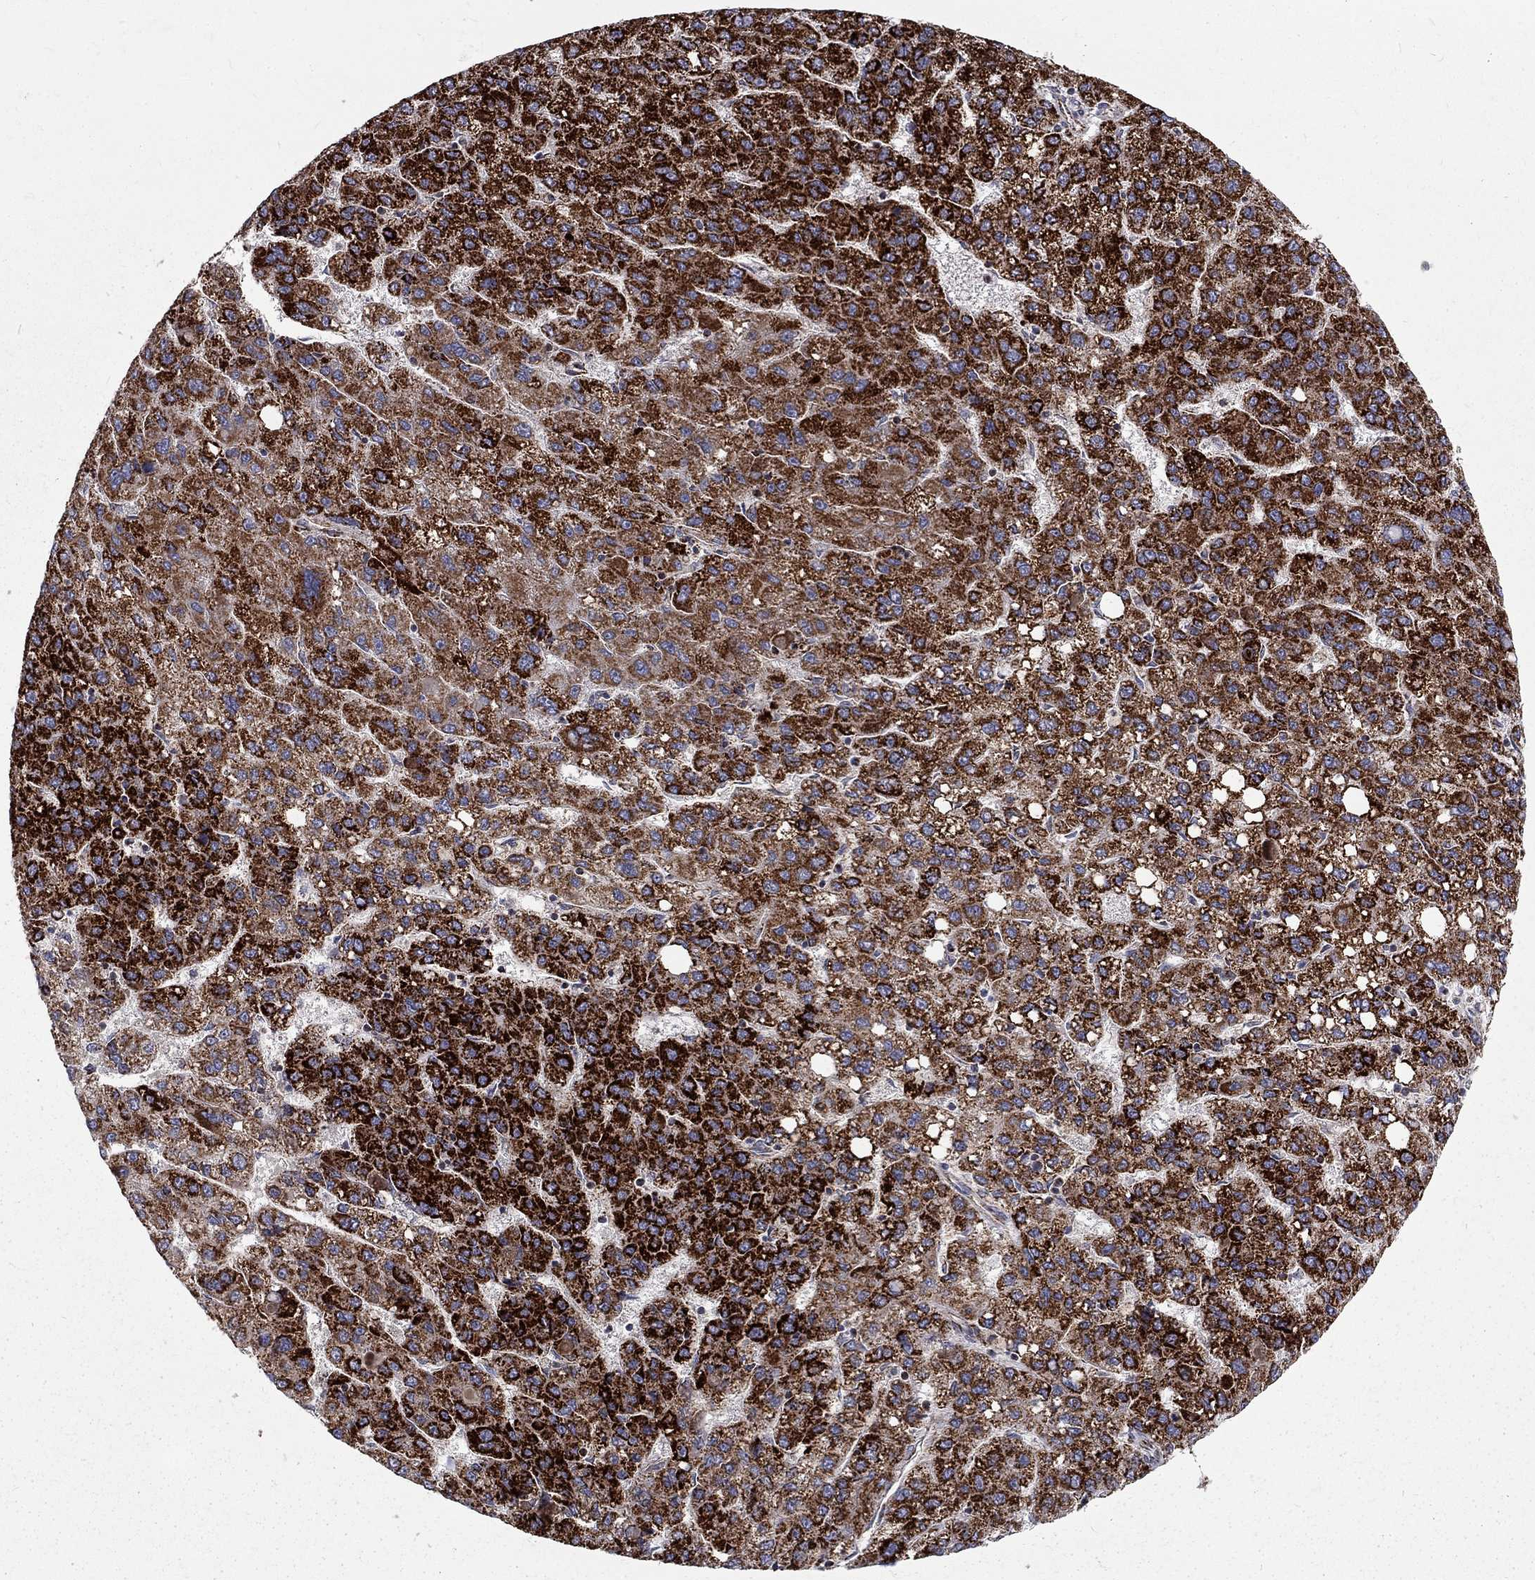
{"staining": {"intensity": "strong", "quantity": ">75%", "location": "cytoplasmic/membranous"}, "tissue": "liver cancer", "cell_type": "Tumor cells", "image_type": "cancer", "snomed": [{"axis": "morphology", "description": "Carcinoma, Hepatocellular, NOS"}, {"axis": "topography", "description": "Liver"}], "caption": "A high amount of strong cytoplasmic/membranous staining is identified in approximately >75% of tumor cells in liver hepatocellular carcinoma tissue.", "gene": "ALDH1B1", "patient": {"sex": "female", "age": 82}}